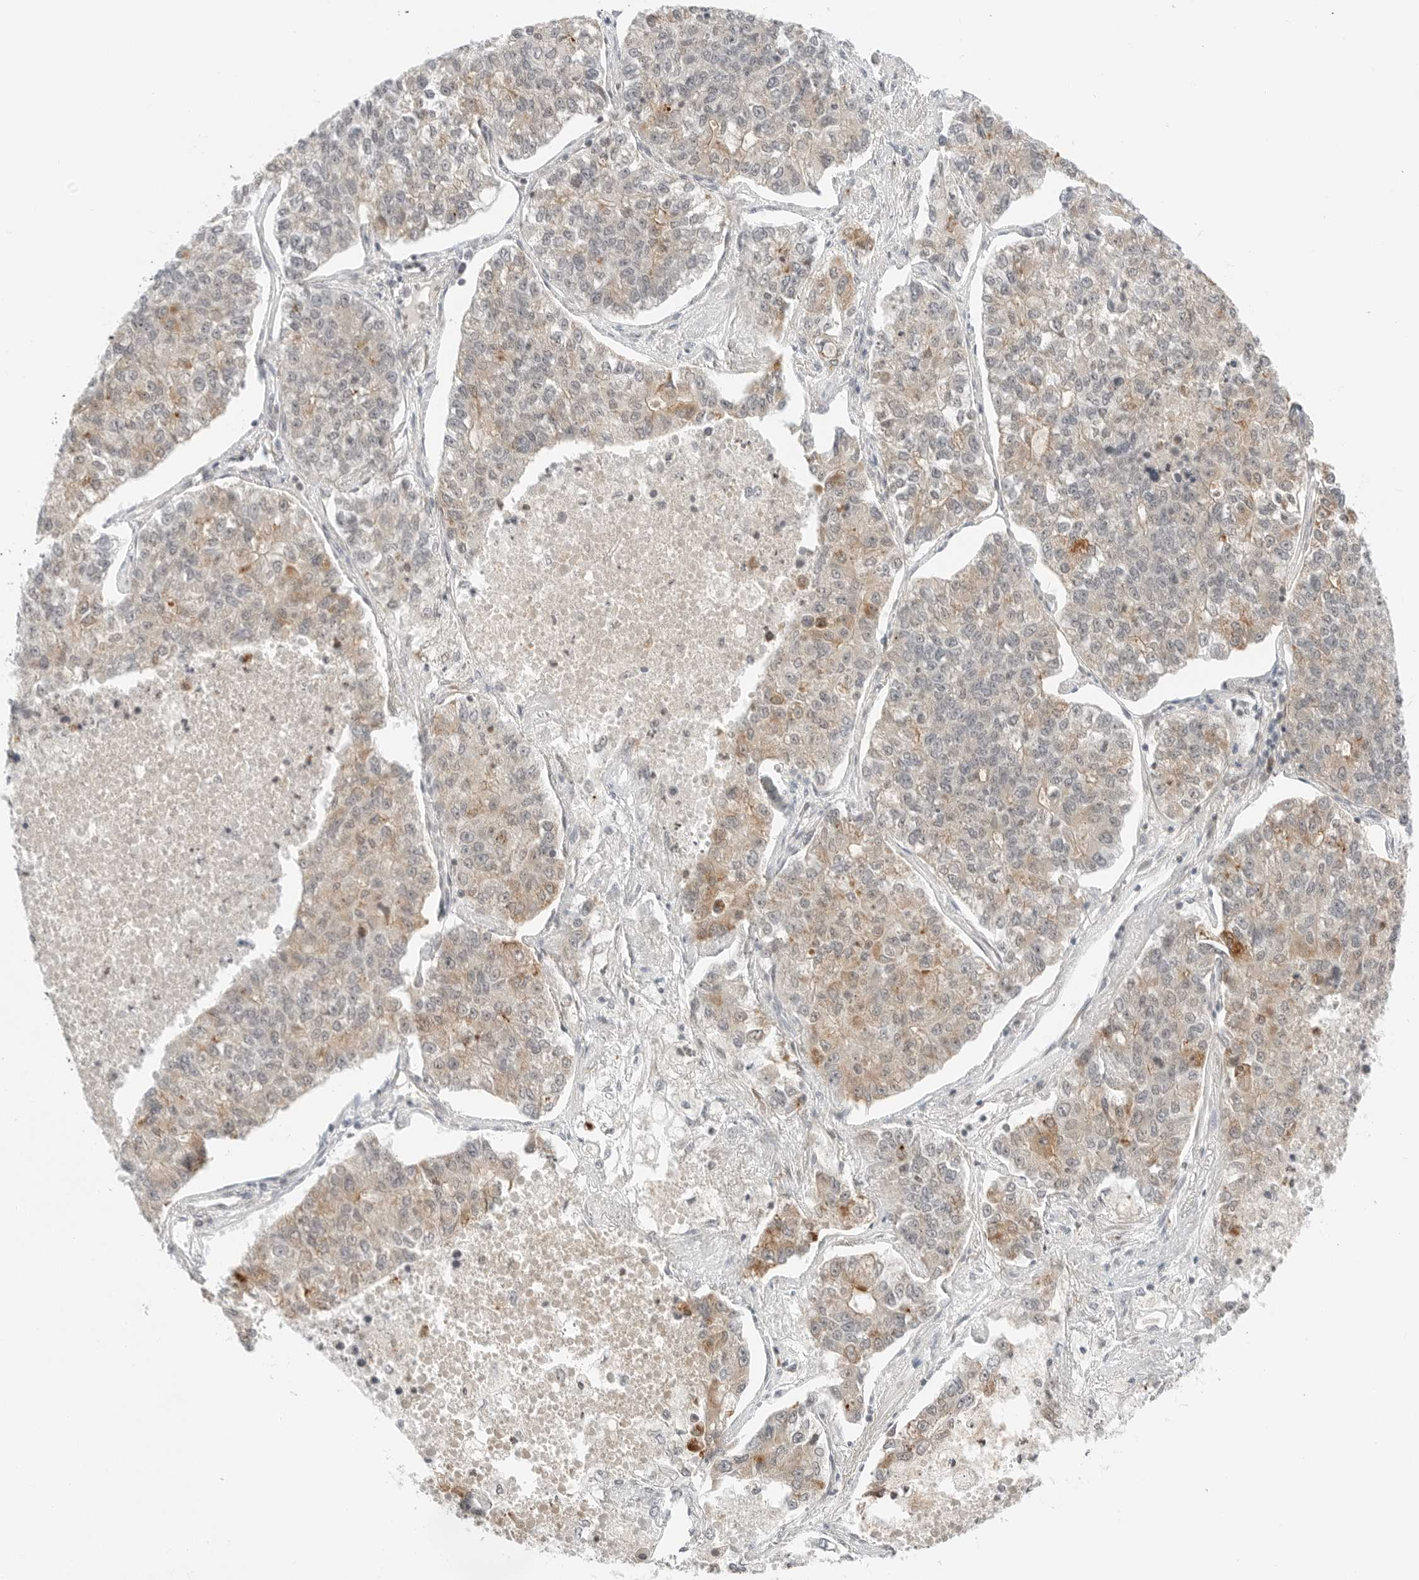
{"staining": {"intensity": "moderate", "quantity": "<25%", "location": "cytoplasmic/membranous"}, "tissue": "lung cancer", "cell_type": "Tumor cells", "image_type": "cancer", "snomed": [{"axis": "morphology", "description": "Adenocarcinoma, NOS"}, {"axis": "topography", "description": "Lung"}], "caption": "IHC staining of lung cancer (adenocarcinoma), which displays low levels of moderate cytoplasmic/membranous staining in about <25% of tumor cells indicating moderate cytoplasmic/membranous protein positivity. The staining was performed using DAB (brown) for protein detection and nuclei were counterstained in hematoxylin (blue).", "gene": "IQCC", "patient": {"sex": "male", "age": 49}}